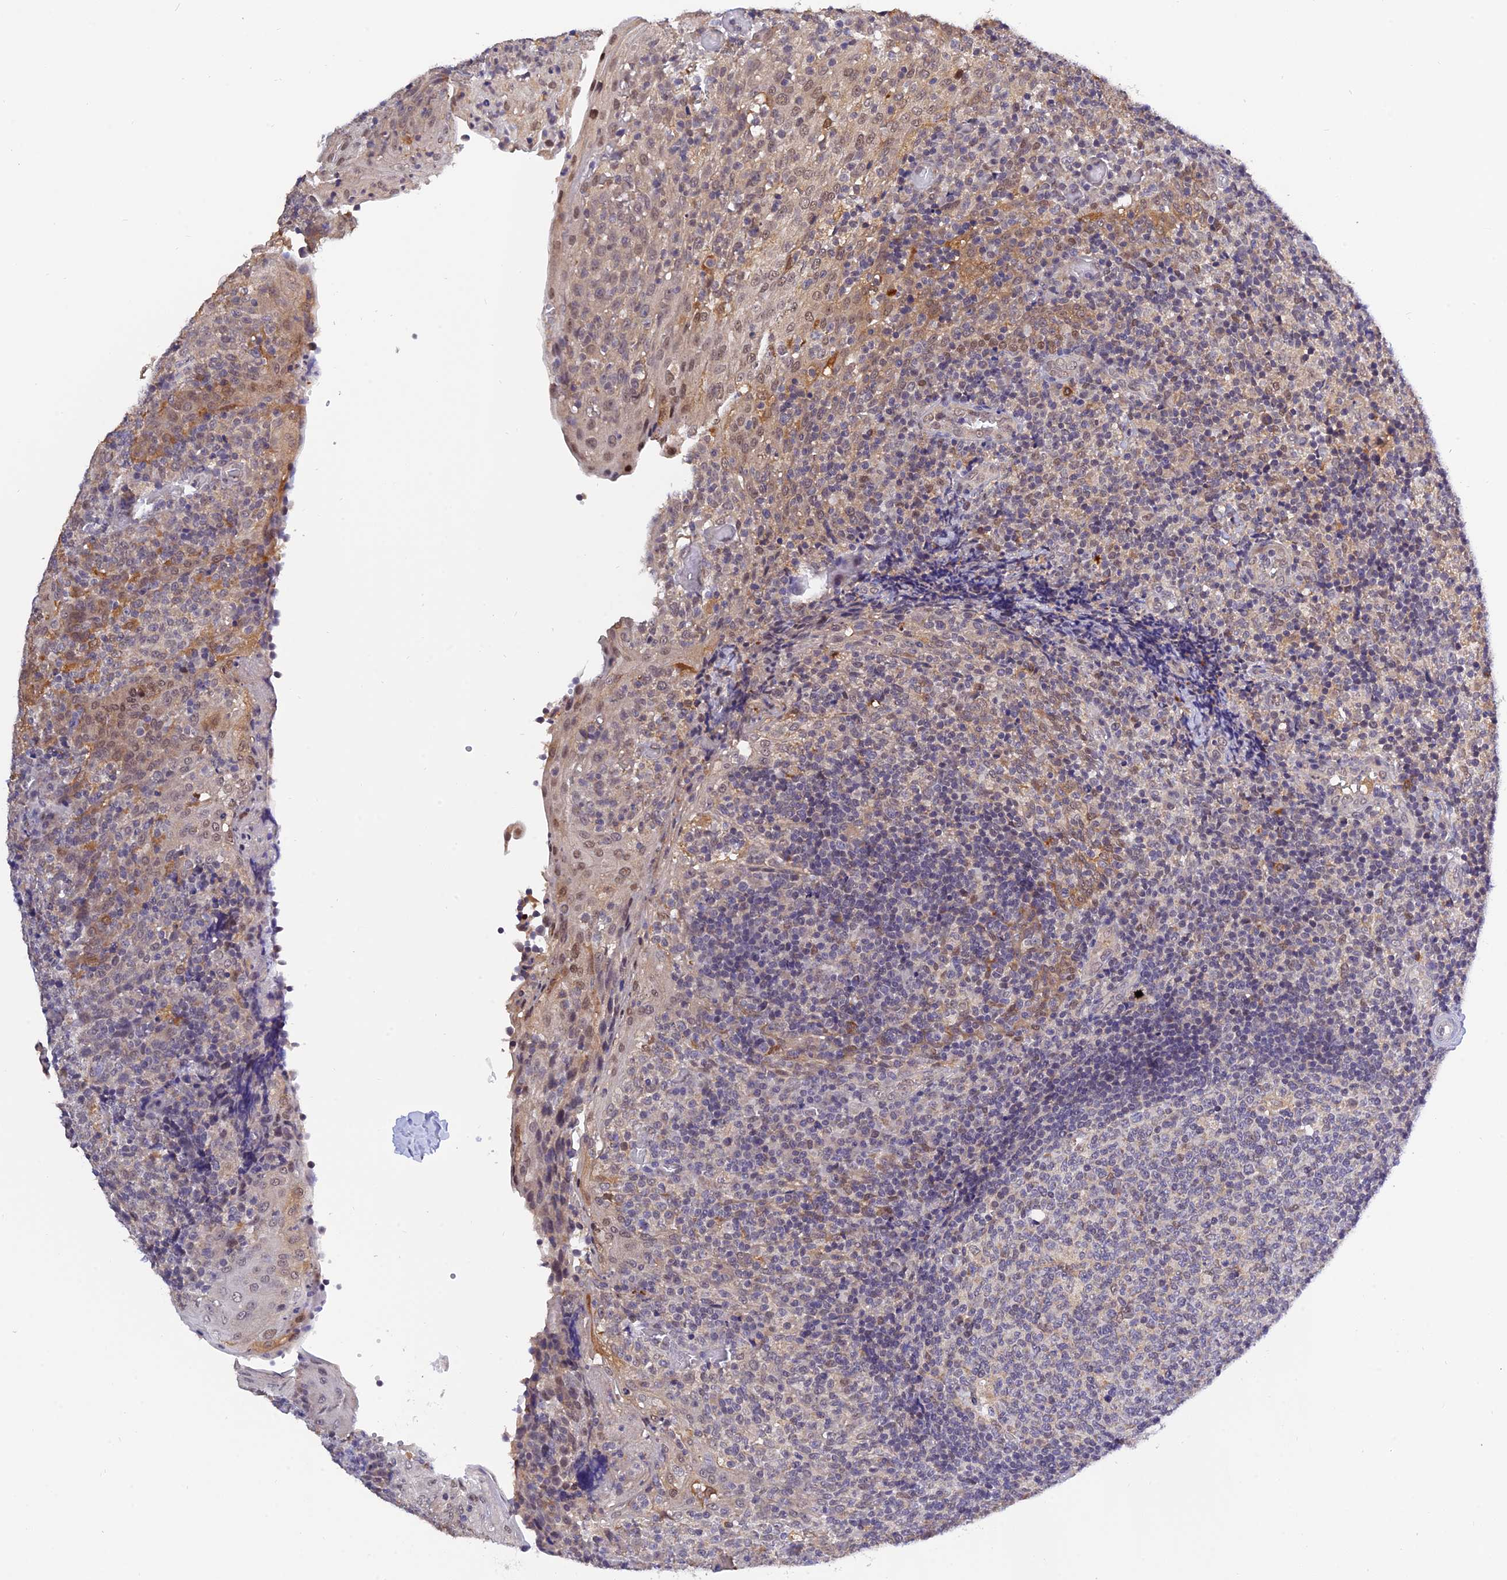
{"staining": {"intensity": "negative", "quantity": "none", "location": "none"}, "tissue": "tonsil", "cell_type": "Germinal center cells", "image_type": "normal", "snomed": [{"axis": "morphology", "description": "Normal tissue, NOS"}, {"axis": "topography", "description": "Tonsil"}], "caption": "DAB (3,3'-diaminobenzidine) immunohistochemical staining of unremarkable tonsil reveals no significant expression in germinal center cells. Brightfield microscopy of immunohistochemistry stained with DAB (3,3'-diaminobenzidine) (brown) and hematoxylin (blue), captured at high magnification.", "gene": "MNS1", "patient": {"sex": "female", "age": 19}}